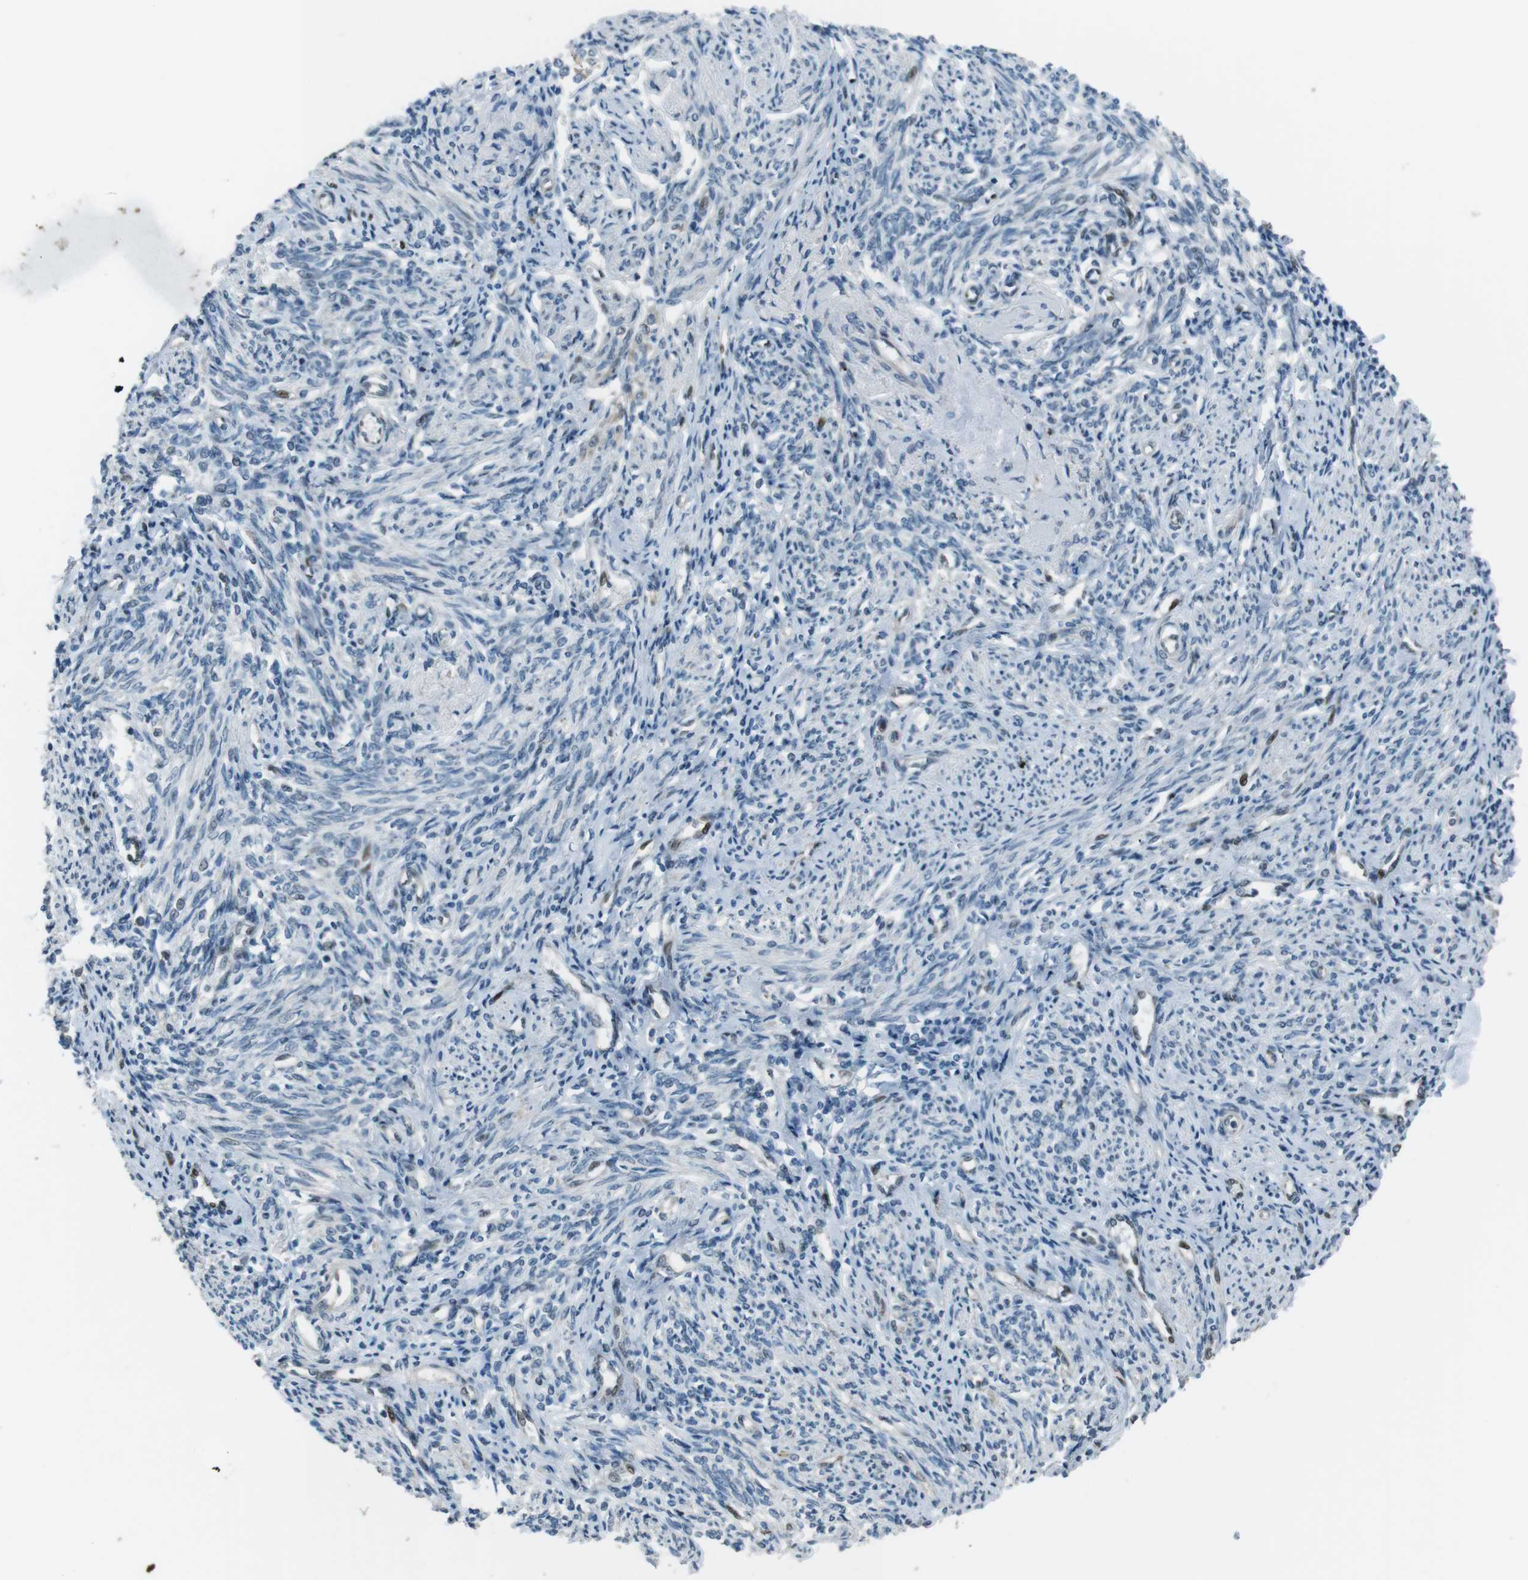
{"staining": {"intensity": "moderate", "quantity": "25%-75%", "location": "cytoplasmic/membranous"}, "tissue": "endometrium", "cell_type": "Cells in endometrial stroma", "image_type": "normal", "snomed": [{"axis": "morphology", "description": "Normal tissue, NOS"}, {"axis": "topography", "description": "Endometrium"}], "caption": "Immunohistochemistry (IHC) of unremarkable endometrium demonstrates medium levels of moderate cytoplasmic/membranous positivity in about 25%-75% of cells in endometrial stroma. The staining was performed using DAB (3,3'-diaminobenzidine) to visualize the protein expression in brown, while the nuclei were stained in blue with hematoxylin (Magnification: 20x).", "gene": "ZNF330", "patient": {"sex": "female", "age": 71}}